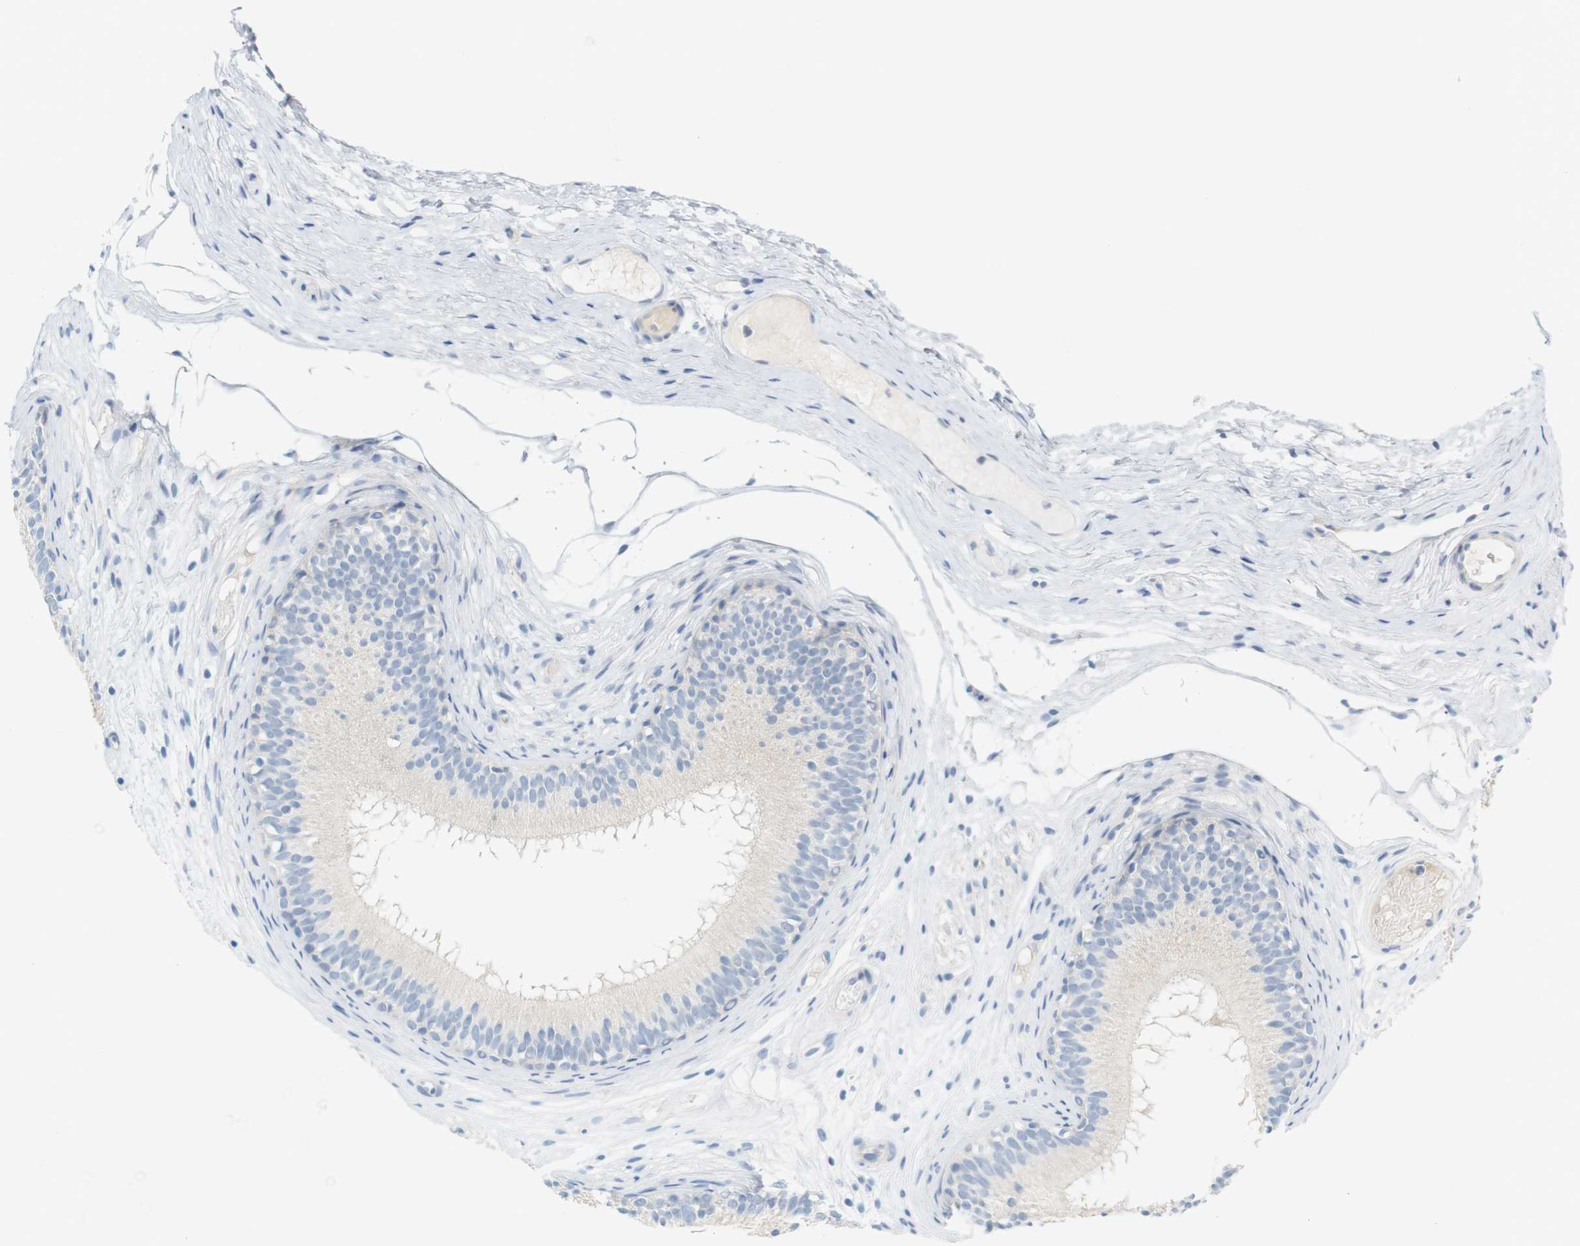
{"staining": {"intensity": "negative", "quantity": "none", "location": "none"}, "tissue": "epididymis", "cell_type": "Glandular cells", "image_type": "normal", "snomed": [{"axis": "morphology", "description": "Normal tissue, NOS"}, {"axis": "morphology", "description": "Atrophy, NOS"}, {"axis": "topography", "description": "Testis"}, {"axis": "topography", "description": "Epididymis"}], "caption": "High magnification brightfield microscopy of normal epididymis stained with DAB (3,3'-diaminobenzidine) (brown) and counterstained with hematoxylin (blue): glandular cells show no significant positivity.", "gene": "RGS9", "patient": {"sex": "male", "age": 18}}